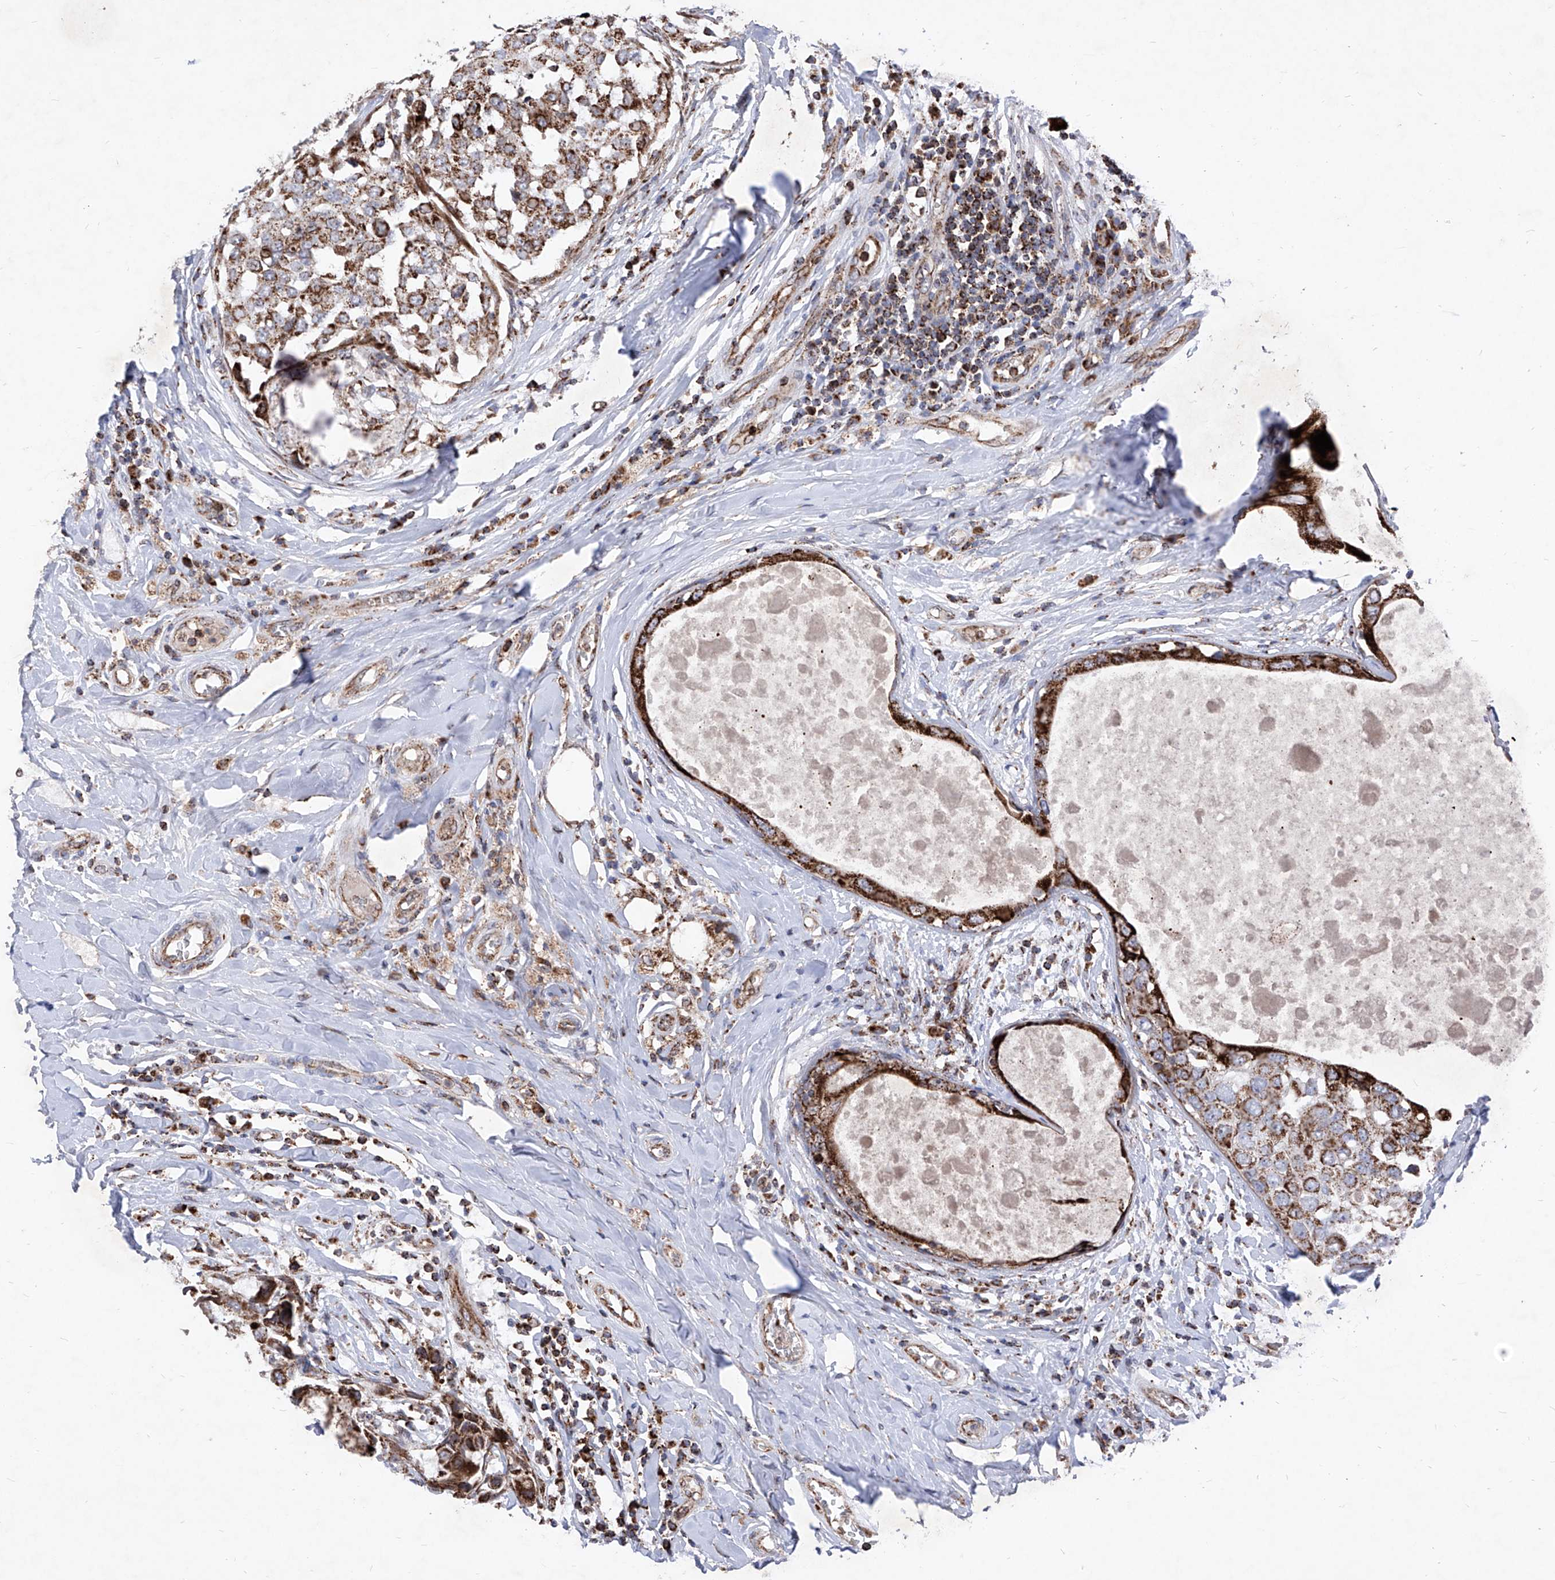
{"staining": {"intensity": "strong", "quantity": ">75%", "location": "cytoplasmic/membranous"}, "tissue": "breast cancer", "cell_type": "Tumor cells", "image_type": "cancer", "snomed": [{"axis": "morphology", "description": "Duct carcinoma"}, {"axis": "topography", "description": "Breast"}], "caption": "Protein staining displays strong cytoplasmic/membranous expression in approximately >75% of tumor cells in infiltrating ductal carcinoma (breast).", "gene": "SEMA6A", "patient": {"sex": "female", "age": 27}}